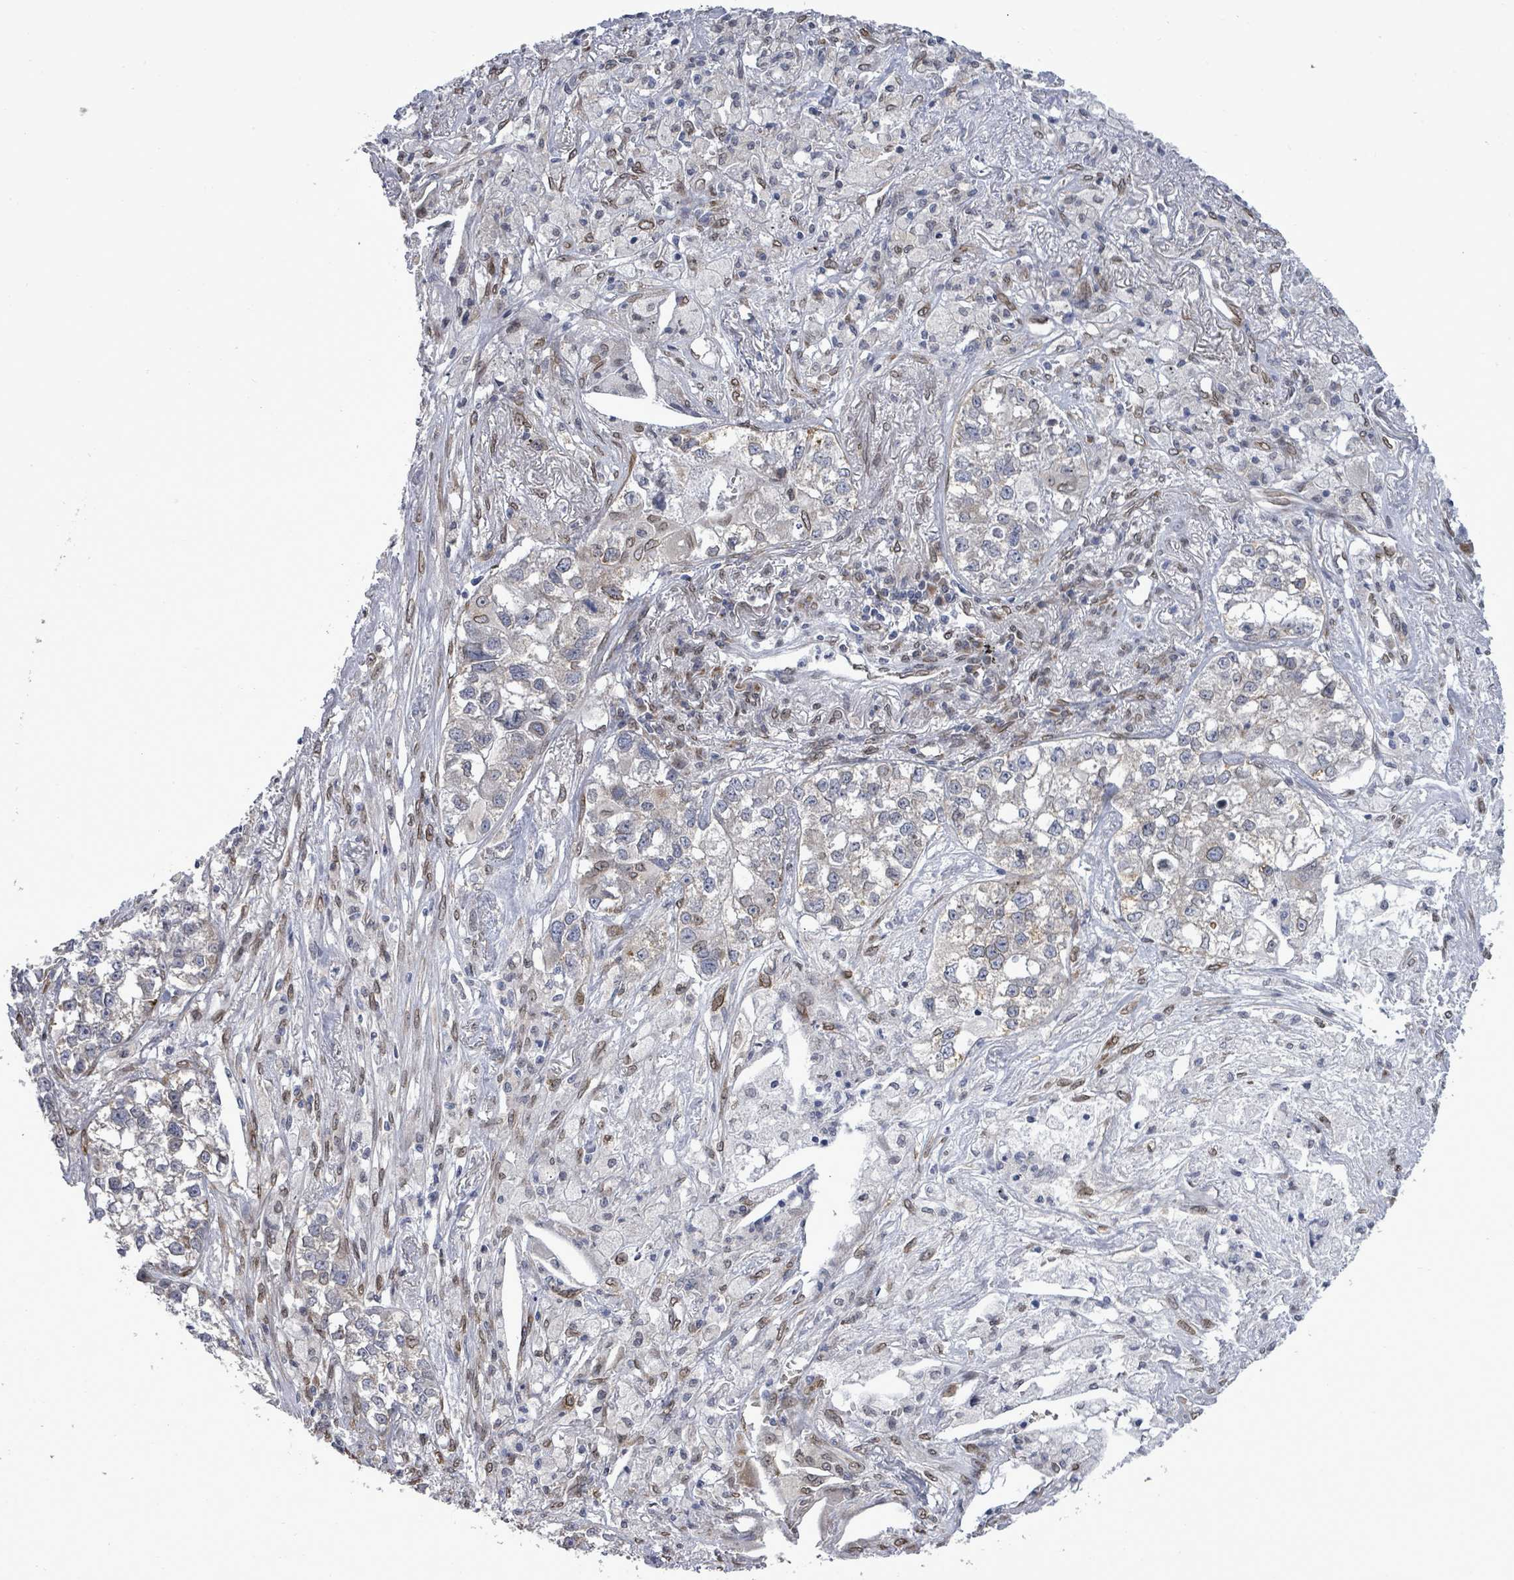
{"staining": {"intensity": "negative", "quantity": "none", "location": "none"}, "tissue": "lung cancer", "cell_type": "Tumor cells", "image_type": "cancer", "snomed": [{"axis": "morphology", "description": "Adenocarcinoma, NOS"}, {"axis": "topography", "description": "Lung"}], "caption": "Immunohistochemical staining of lung cancer (adenocarcinoma) shows no significant expression in tumor cells.", "gene": "ARFGAP1", "patient": {"sex": "male", "age": 49}}